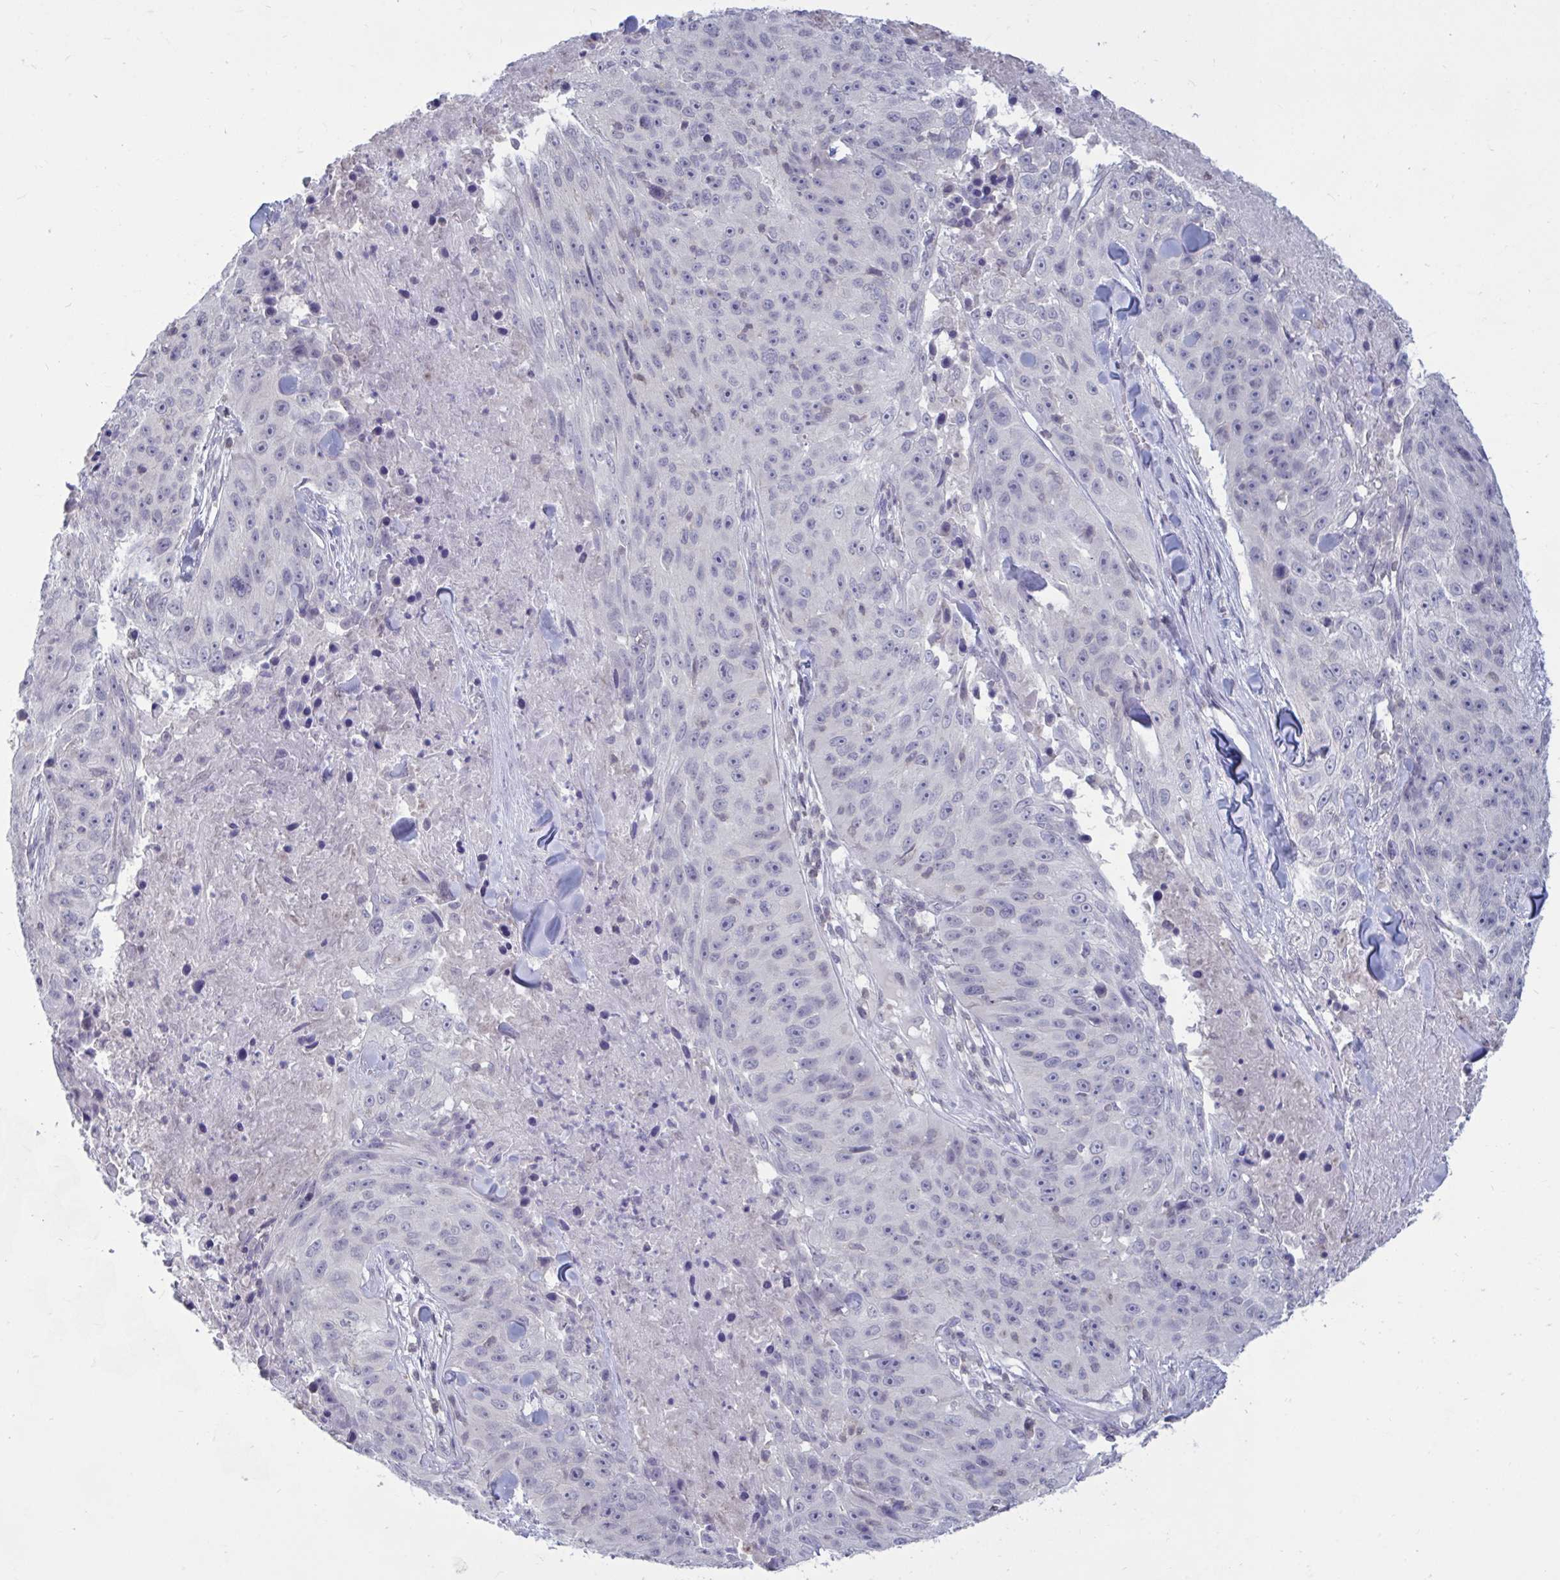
{"staining": {"intensity": "negative", "quantity": "none", "location": "none"}, "tissue": "skin cancer", "cell_type": "Tumor cells", "image_type": "cancer", "snomed": [{"axis": "morphology", "description": "Squamous cell carcinoma, NOS"}, {"axis": "topography", "description": "Skin"}], "caption": "Tumor cells are negative for brown protein staining in squamous cell carcinoma (skin). (Brightfield microscopy of DAB (3,3'-diaminobenzidine) IHC at high magnification).", "gene": "ARPP19", "patient": {"sex": "female", "age": 87}}